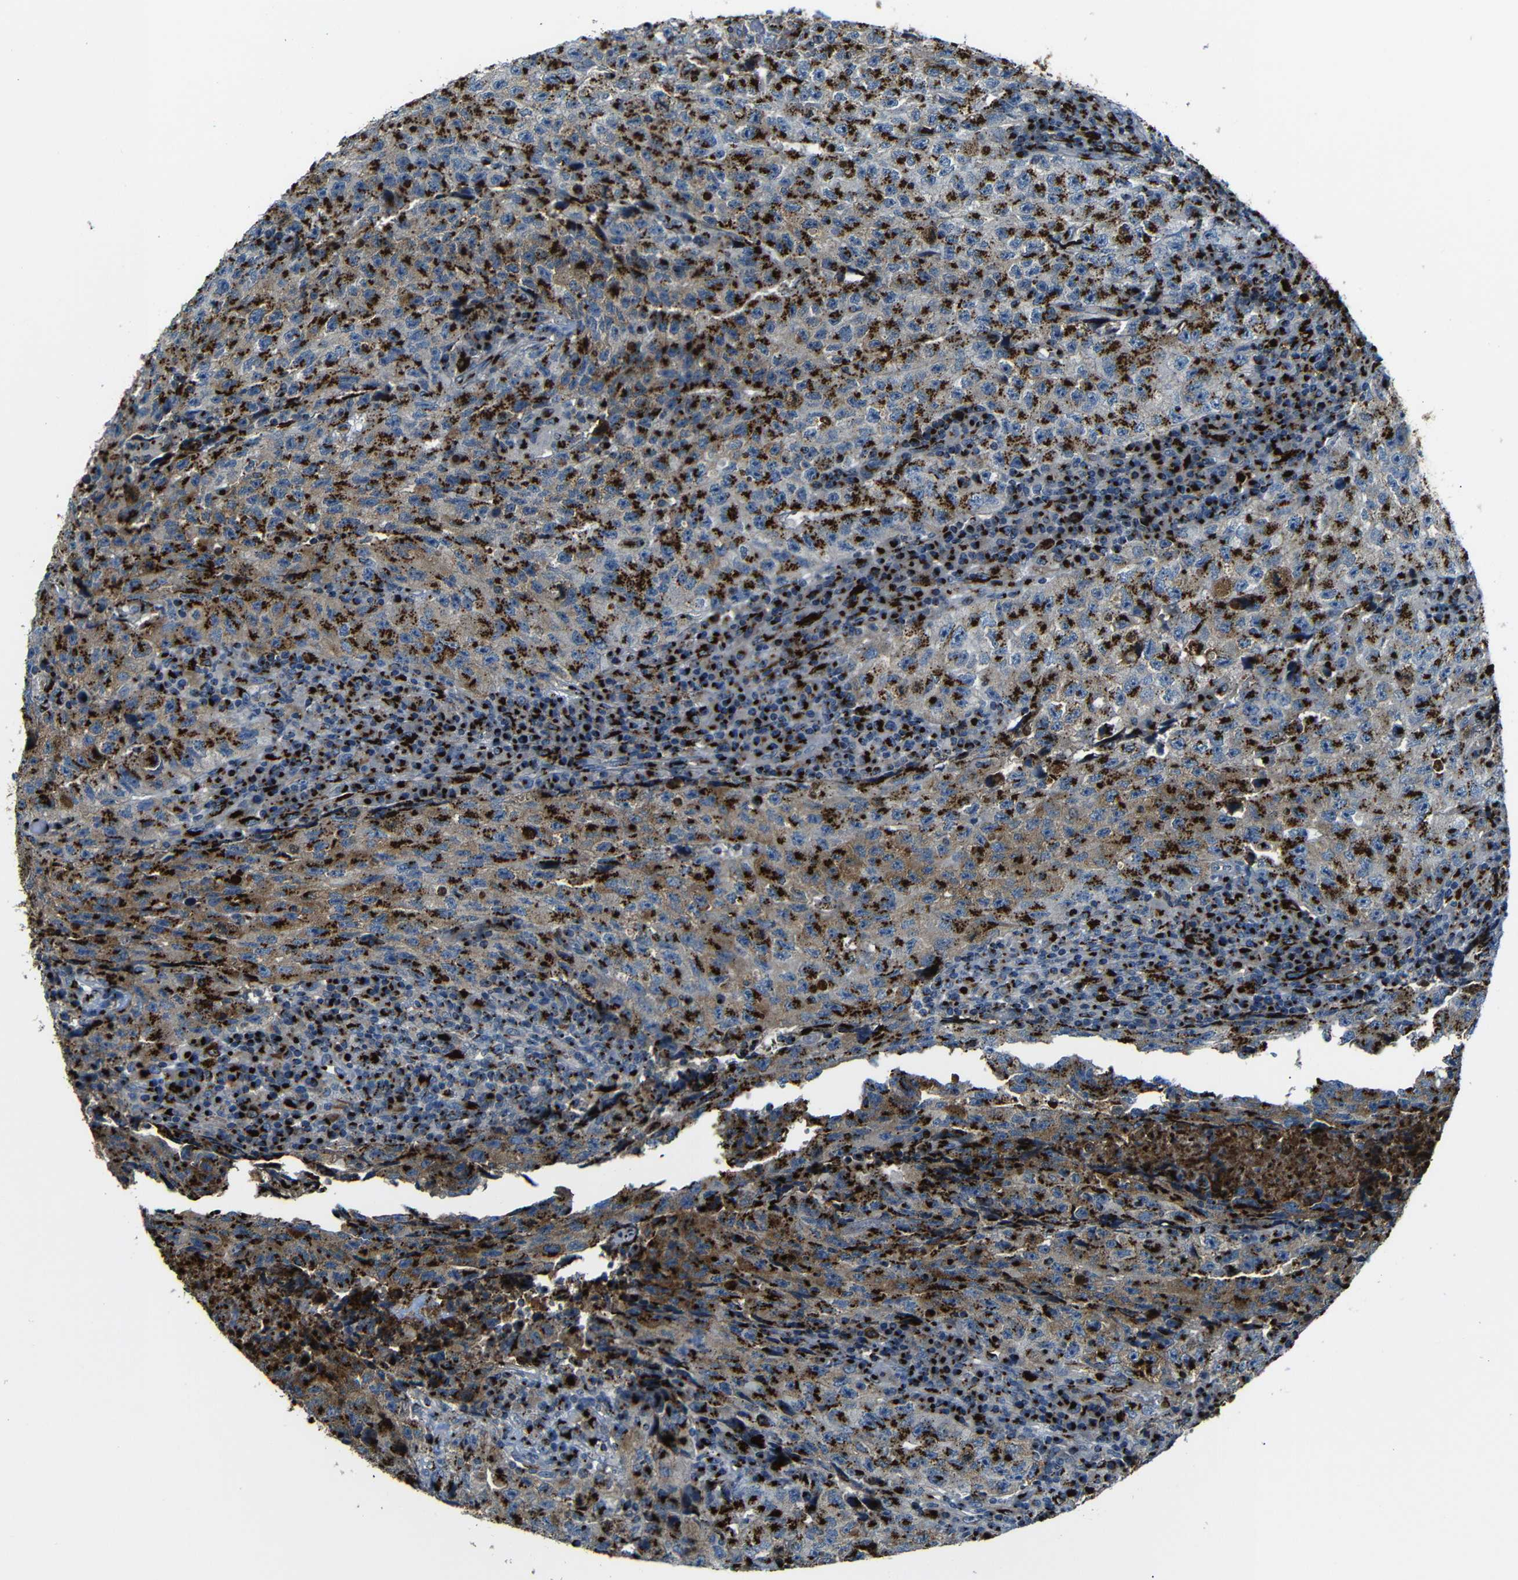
{"staining": {"intensity": "strong", "quantity": ">75%", "location": "cytoplasmic/membranous"}, "tissue": "testis cancer", "cell_type": "Tumor cells", "image_type": "cancer", "snomed": [{"axis": "morphology", "description": "Necrosis, NOS"}, {"axis": "morphology", "description": "Carcinoma, Embryonal, NOS"}, {"axis": "topography", "description": "Testis"}], "caption": "A high-resolution photomicrograph shows immunohistochemistry staining of testis cancer, which reveals strong cytoplasmic/membranous staining in approximately >75% of tumor cells.", "gene": "TGOLN2", "patient": {"sex": "male", "age": 19}}